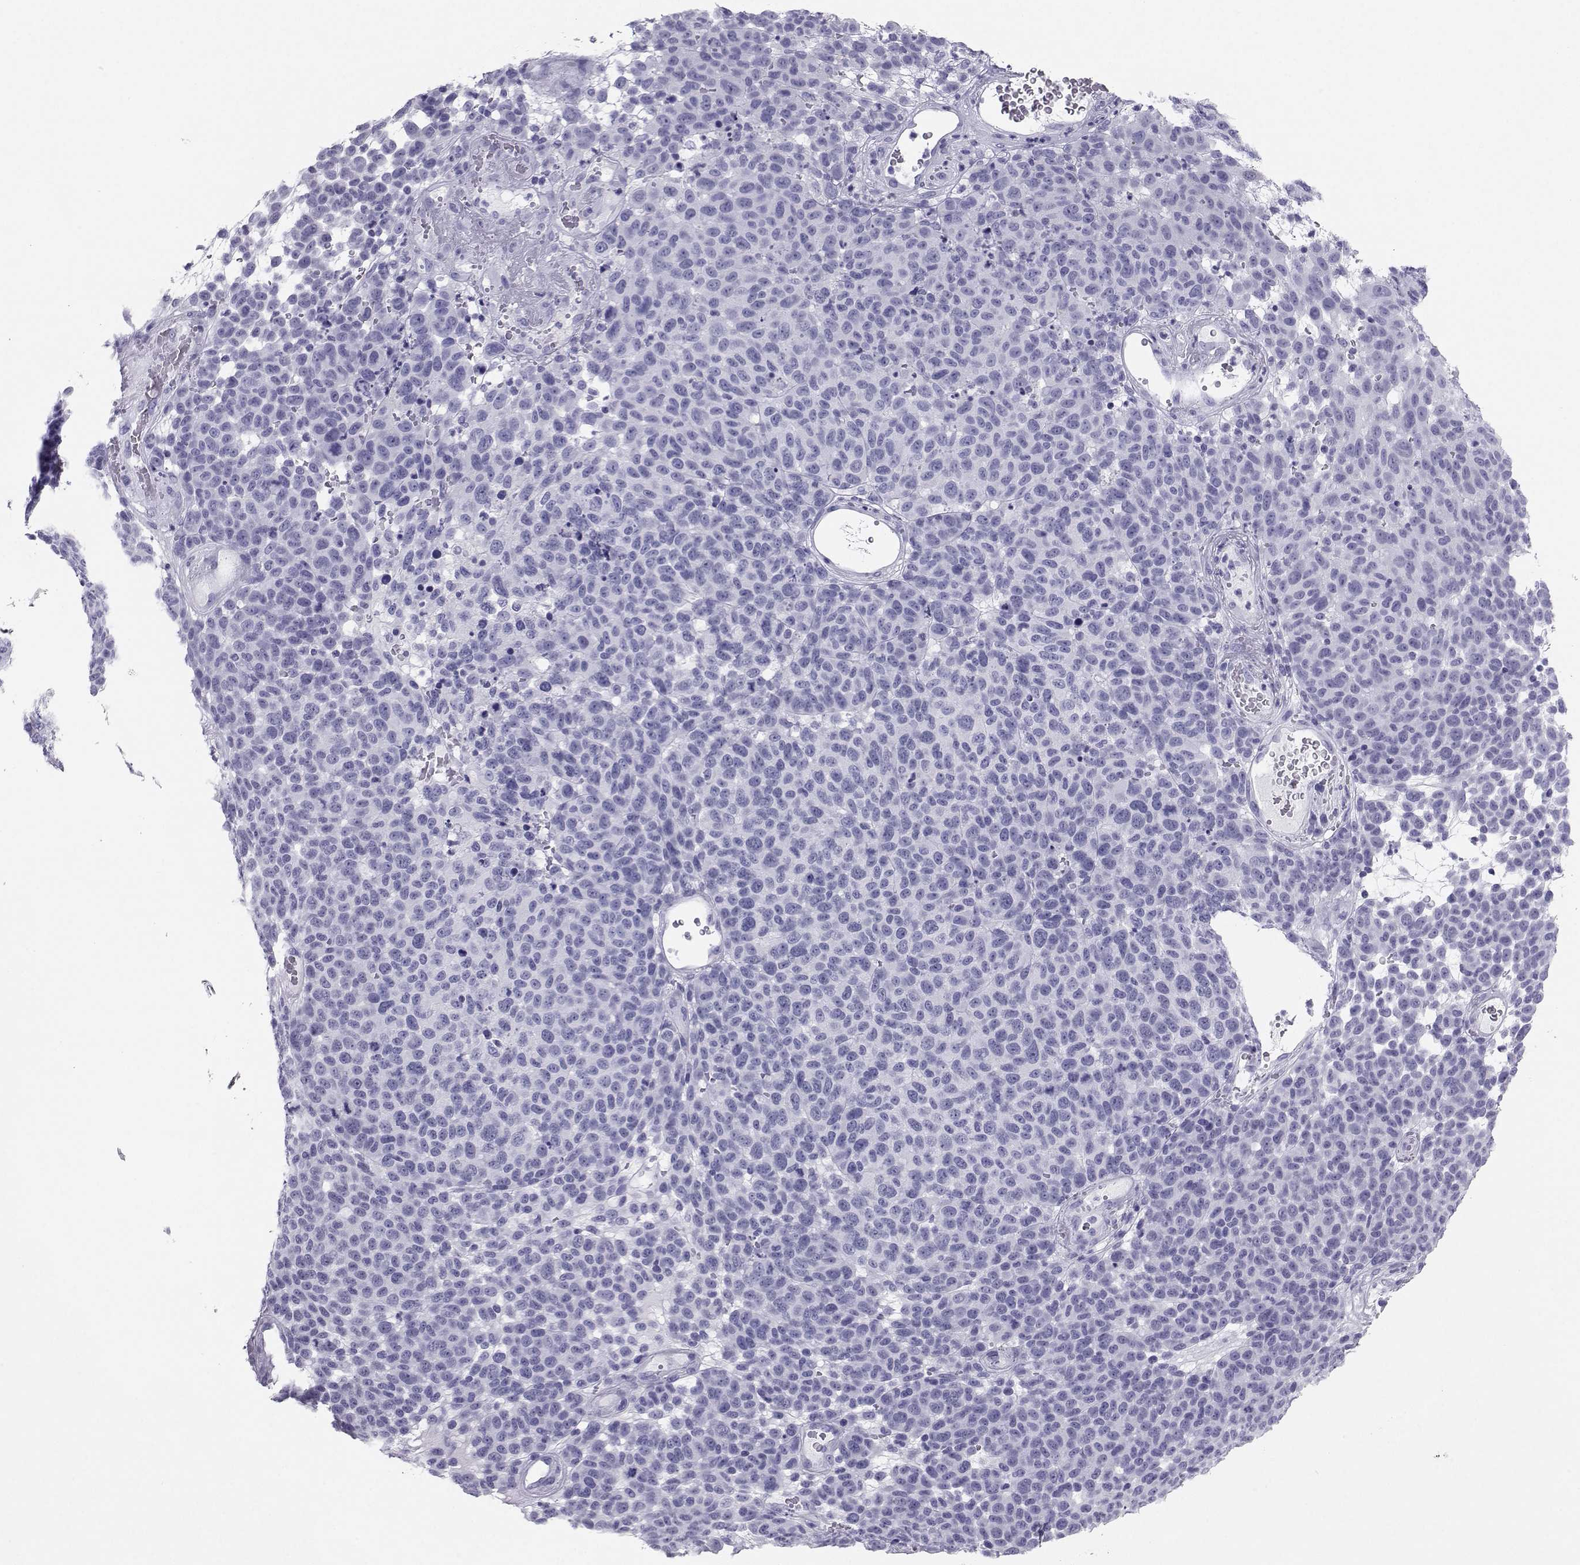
{"staining": {"intensity": "negative", "quantity": "none", "location": "none"}, "tissue": "melanoma", "cell_type": "Tumor cells", "image_type": "cancer", "snomed": [{"axis": "morphology", "description": "Malignant melanoma, NOS"}, {"axis": "topography", "description": "Skin"}], "caption": "Malignant melanoma was stained to show a protein in brown. There is no significant staining in tumor cells.", "gene": "SST", "patient": {"sex": "male", "age": 59}}